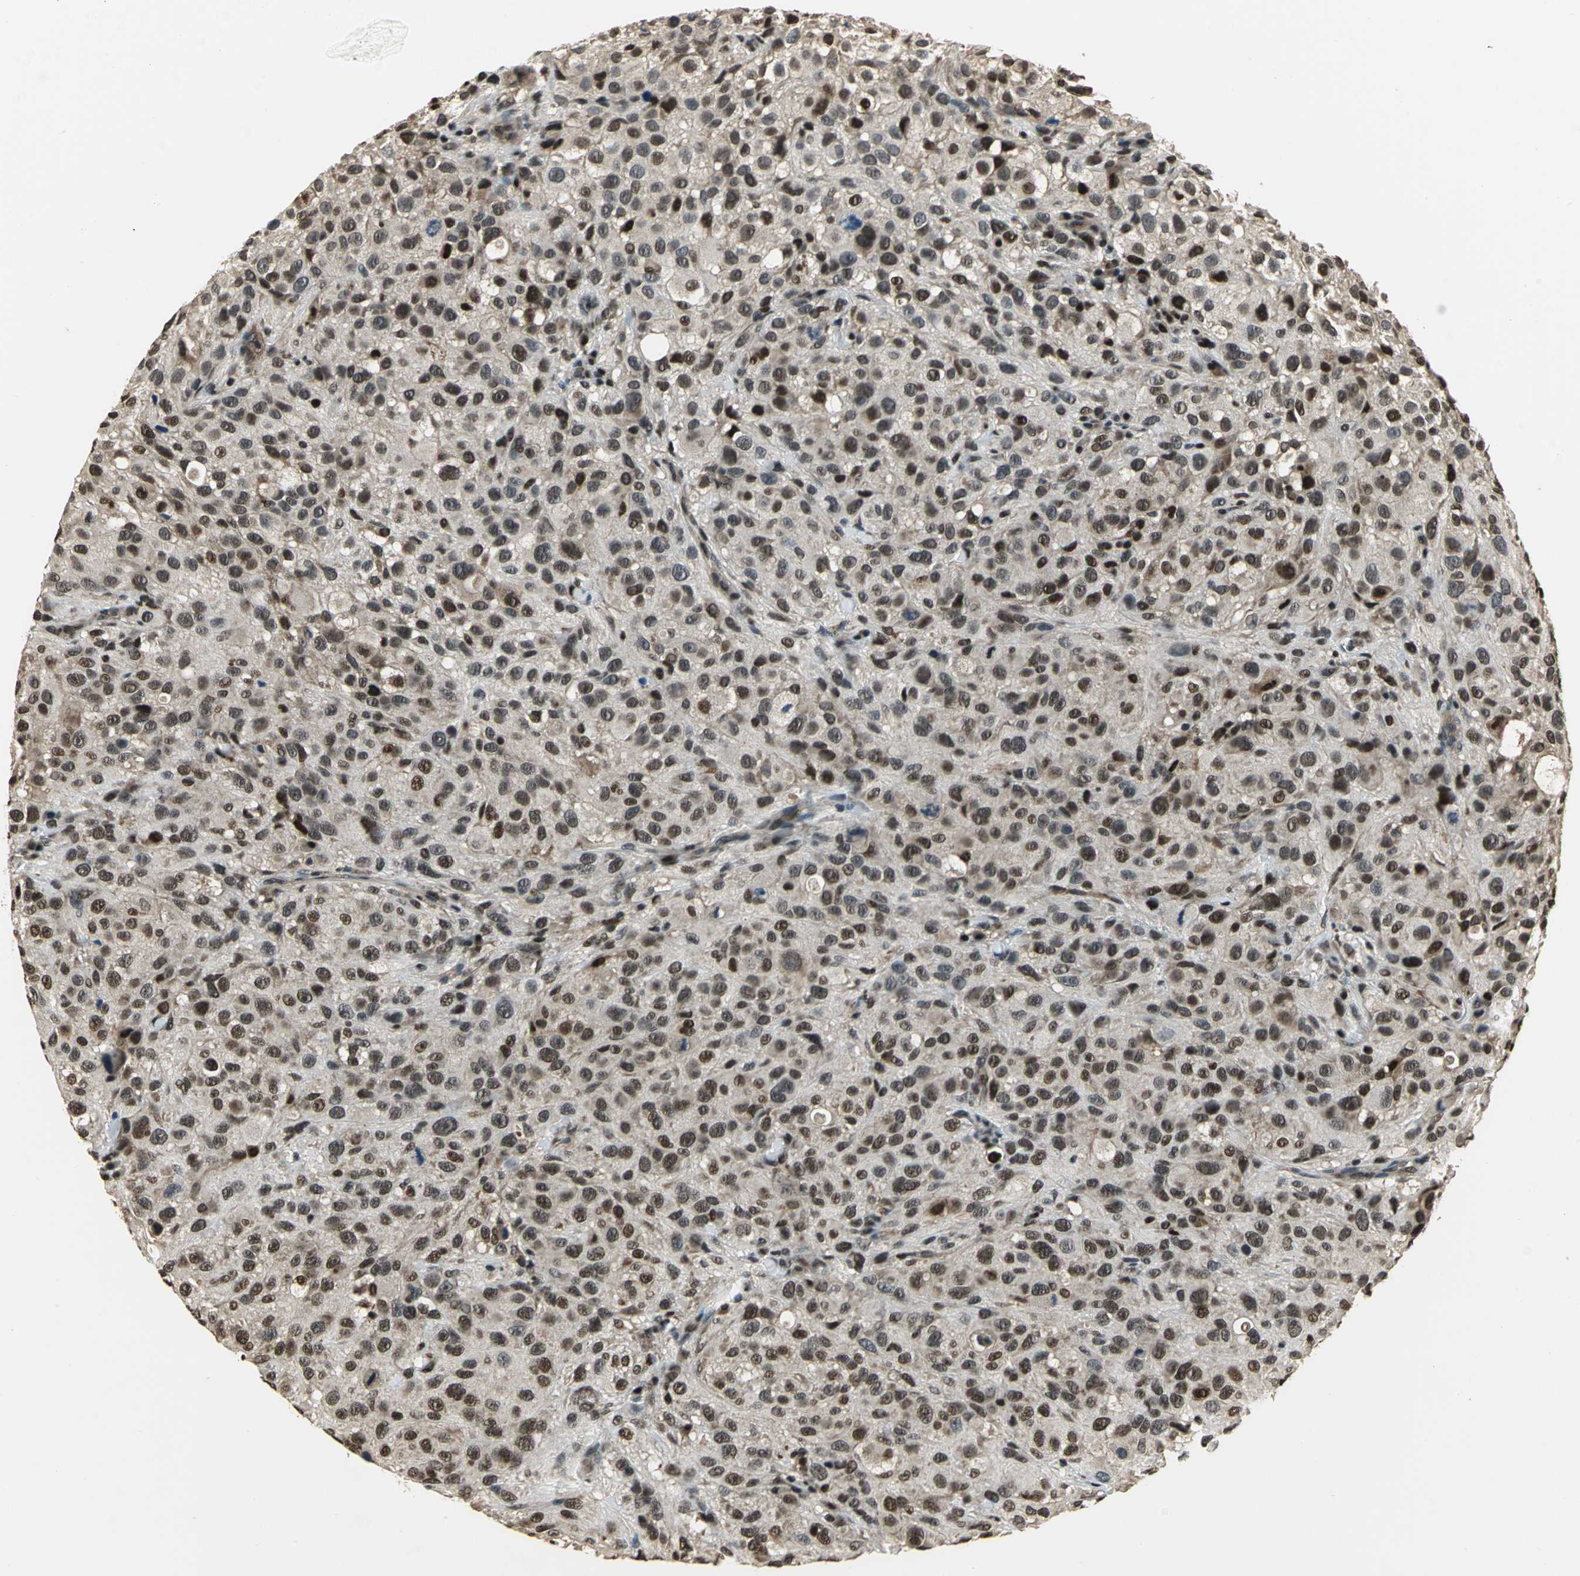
{"staining": {"intensity": "strong", "quantity": ">75%", "location": "nuclear"}, "tissue": "melanoma", "cell_type": "Tumor cells", "image_type": "cancer", "snomed": [{"axis": "morphology", "description": "Necrosis, NOS"}, {"axis": "morphology", "description": "Malignant melanoma, NOS"}, {"axis": "topography", "description": "Skin"}], "caption": "Protein expression analysis of human melanoma reveals strong nuclear positivity in approximately >75% of tumor cells. (Stains: DAB (3,3'-diaminobenzidine) in brown, nuclei in blue, Microscopy: brightfield microscopy at high magnification).", "gene": "MIS18BP1", "patient": {"sex": "female", "age": 87}}